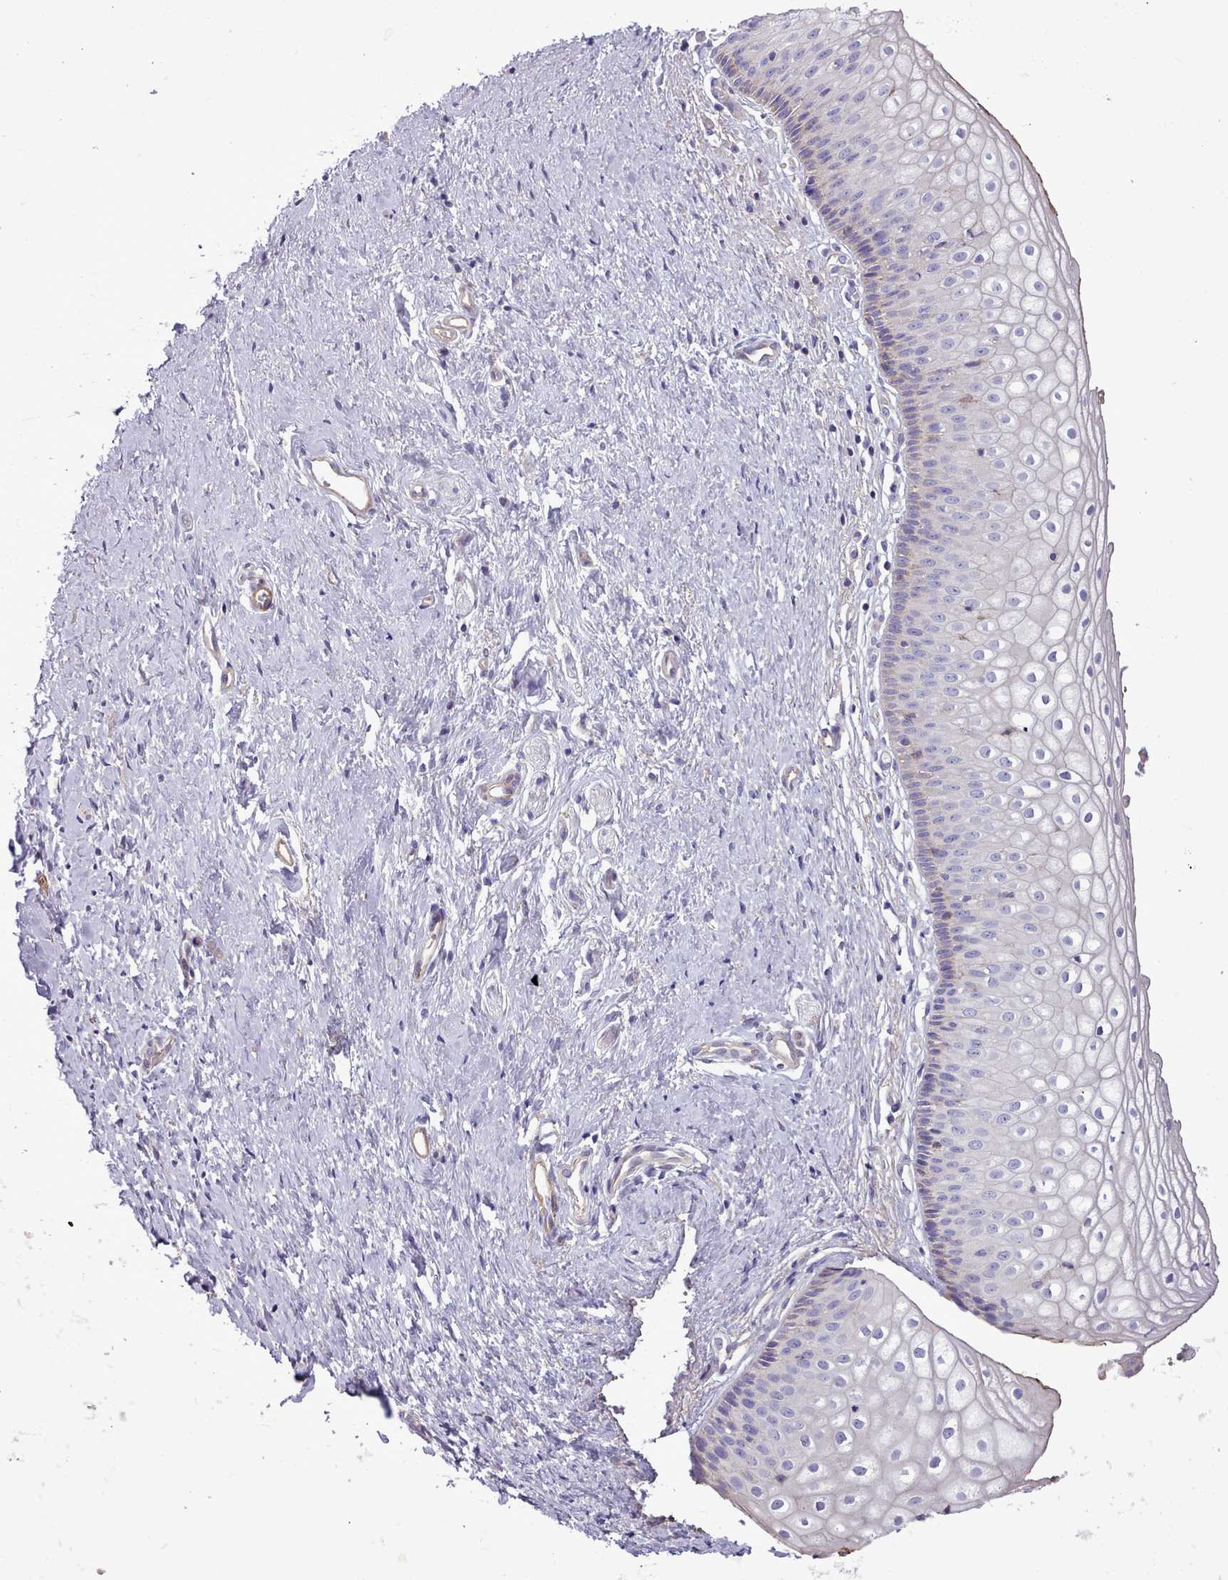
{"staining": {"intensity": "negative", "quantity": "none", "location": "none"}, "tissue": "vagina", "cell_type": "Squamous epithelial cells", "image_type": "normal", "snomed": [{"axis": "morphology", "description": "Normal tissue, NOS"}, {"axis": "topography", "description": "Vagina"}], "caption": "Squamous epithelial cells are negative for brown protein staining in unremarkable vagina. Brightfield microscopy of immunohistochemistry stained with DAB (brown) and hematoxylin (blue), captured at high magnification.", "gene": "TENT4B", "patient": {"sex": "female", "age": 60}}